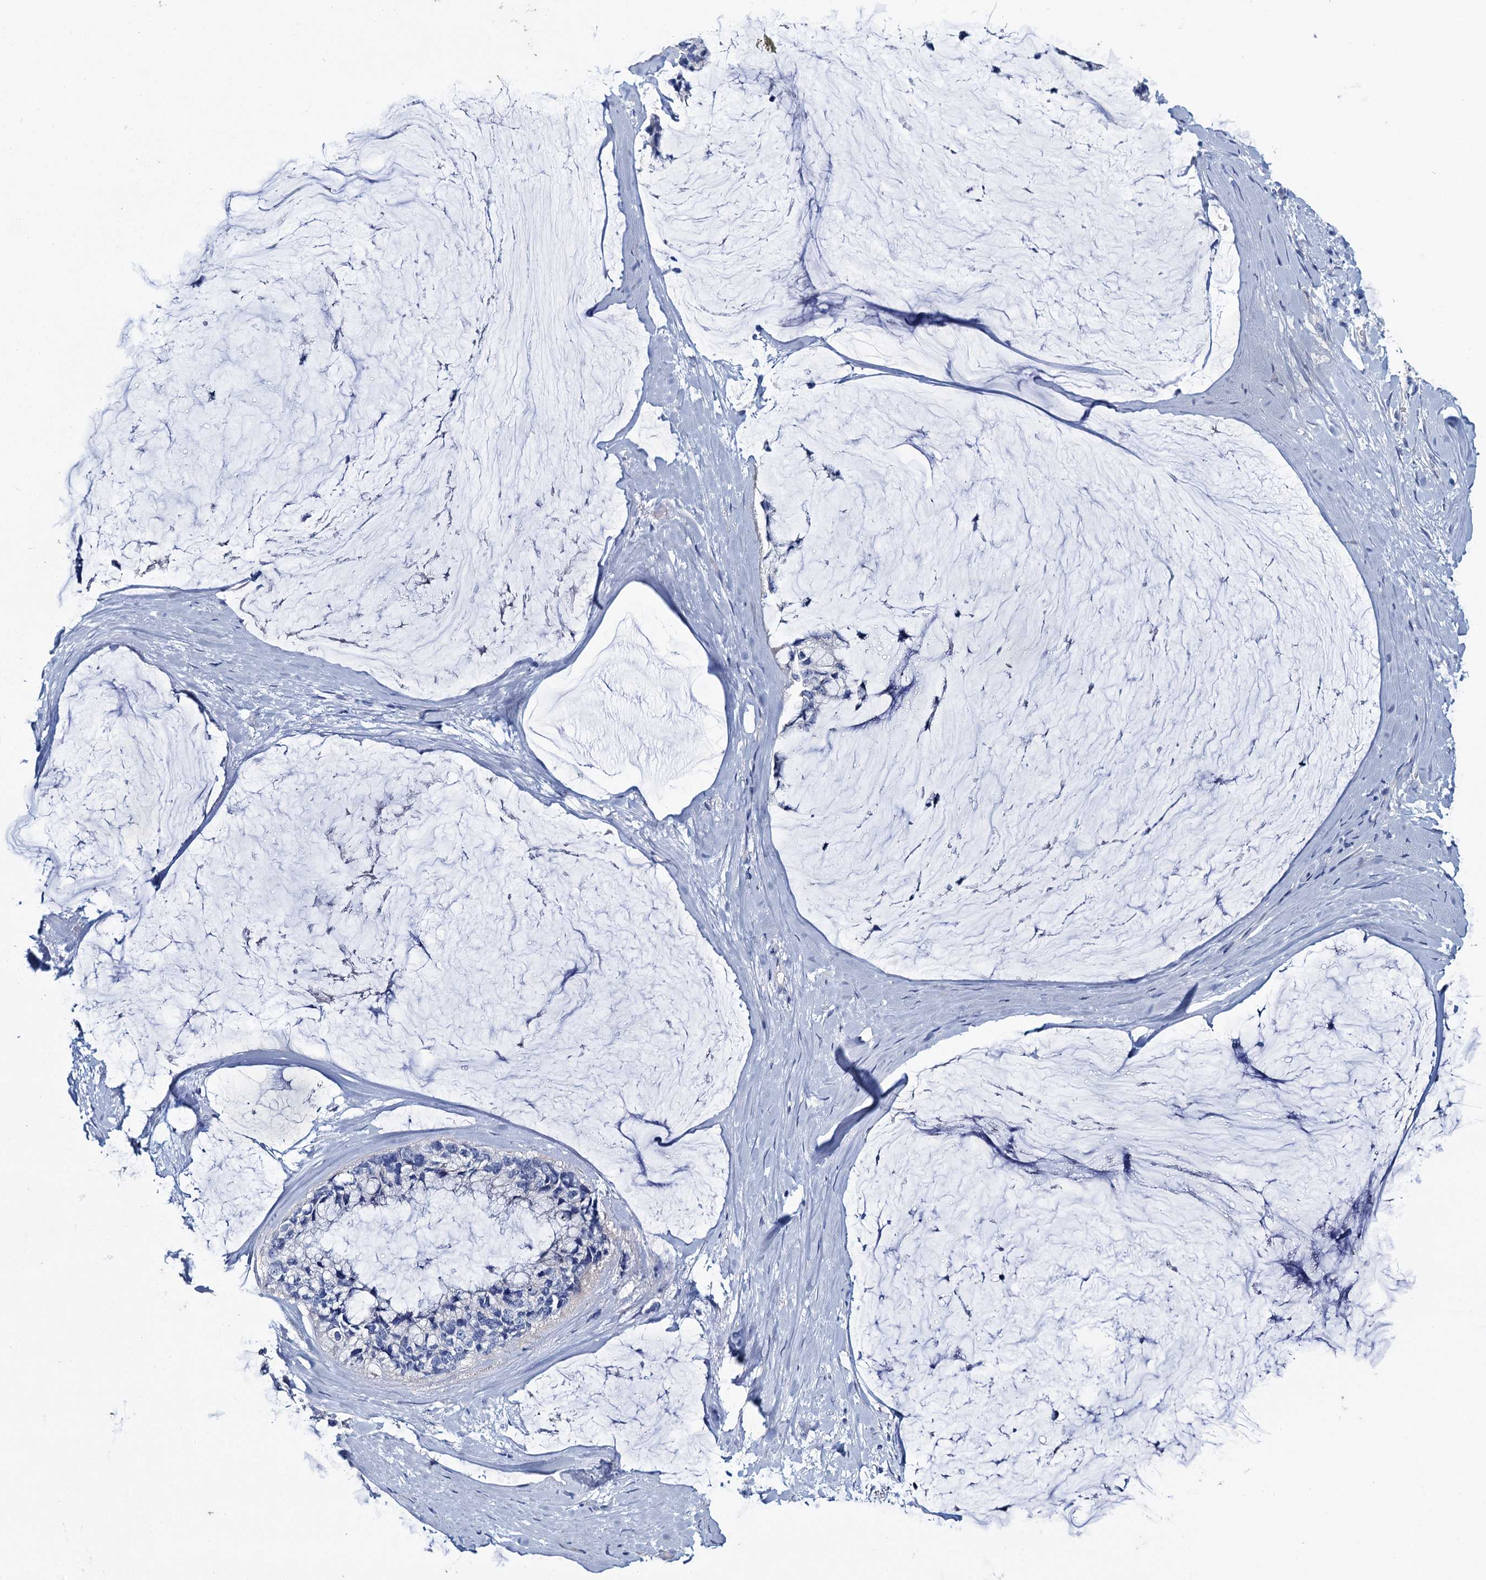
{"staining": {"intensity": "negative", "quantity": "none", "location": "none"}, "tissue": "ovarian cancer", "cell_type": "Tumor cells", "image_type": "cancer", "snomed": [{"axis": "morphology", "description": "Cystadenocarcinoma, mucinous, NOS"}, {"axis": "topography", "description": "Ovary"}], "caption": "Immunohistochemical staining of human ovarian cancer exhibits no significant expression in tumor cells.", "gene": "SNCB", "patient": {"sex": "female", "age": 39}}